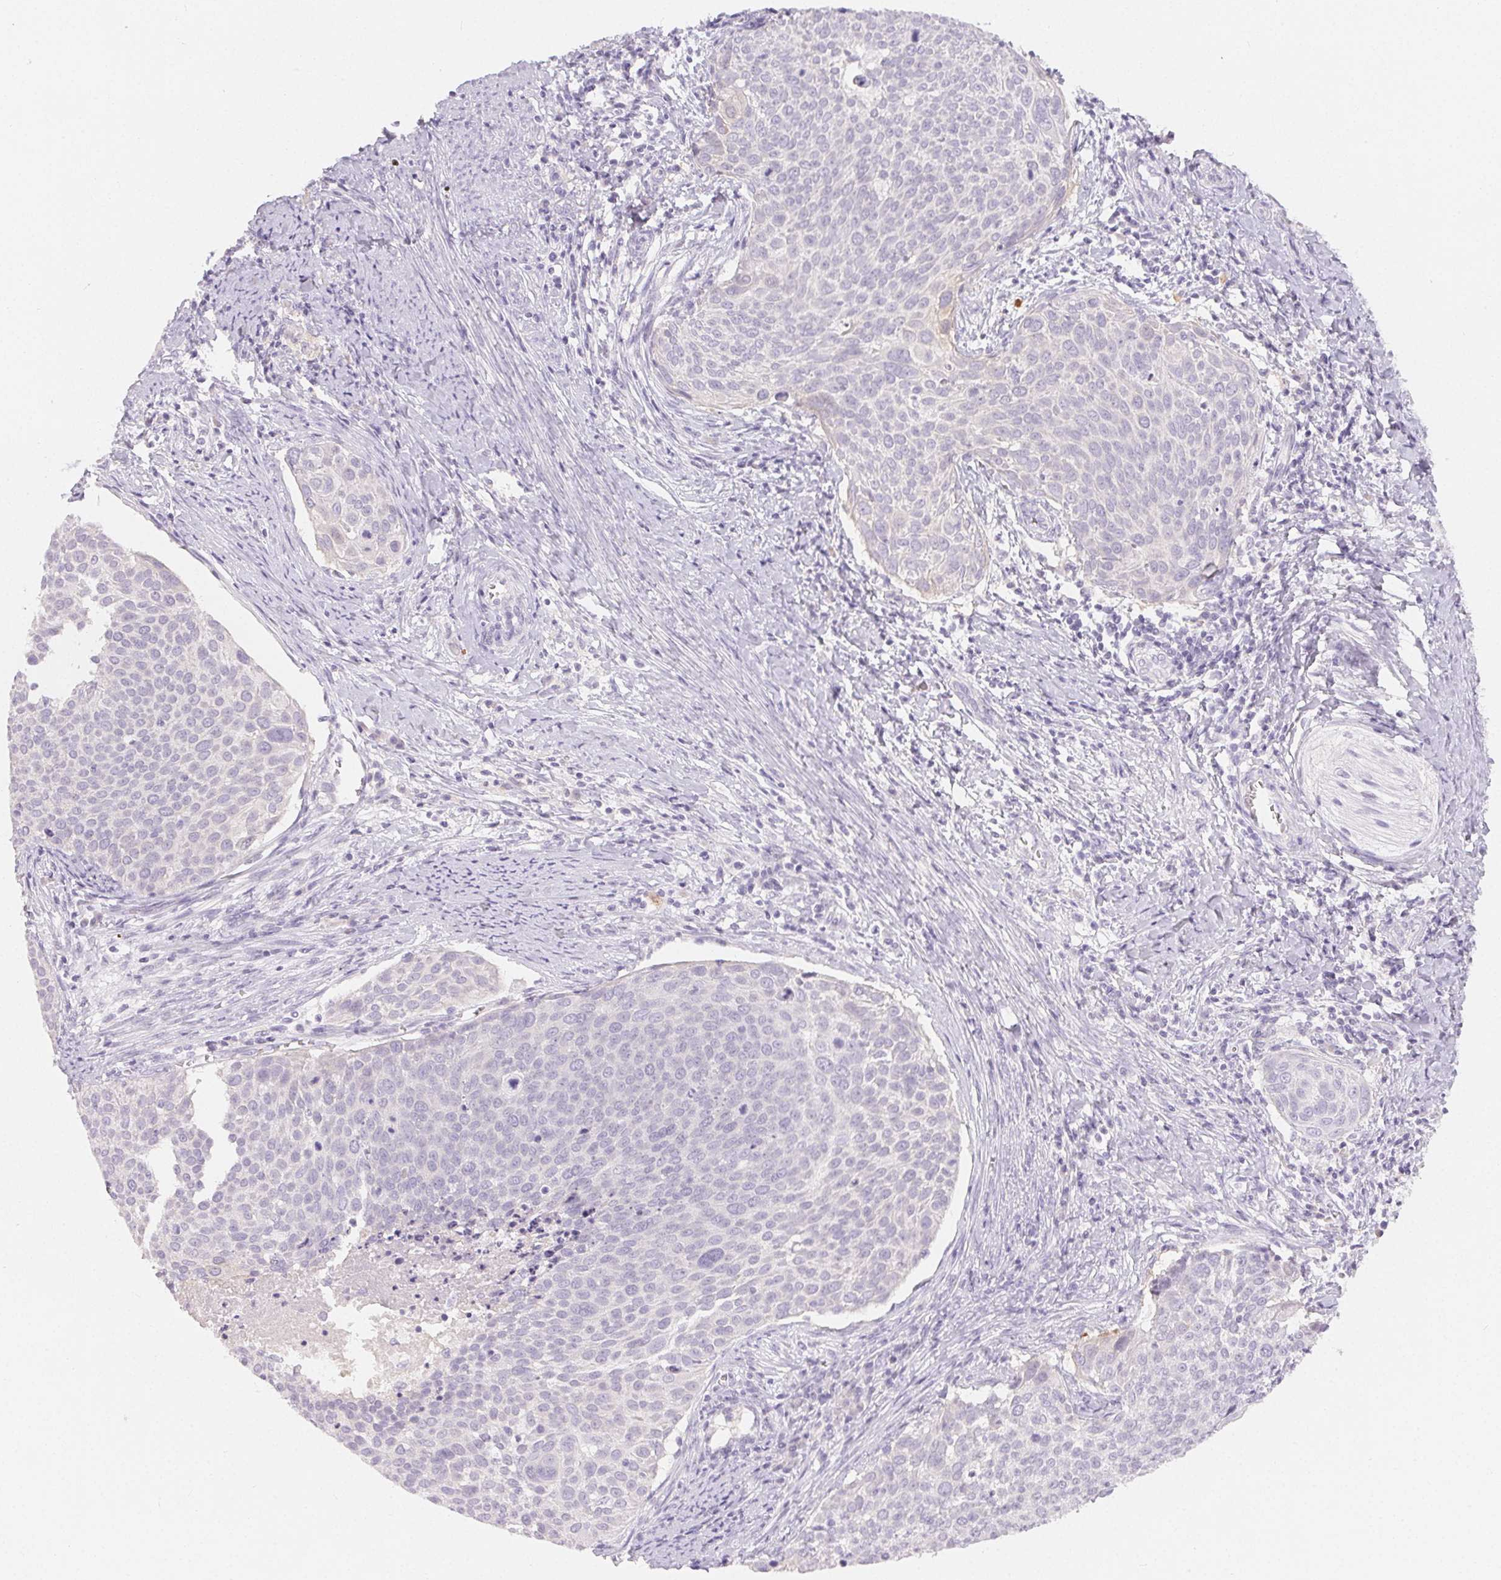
{"staining": {"intensity": "negative", "quantity": "none", "location": "none"}, "tissue": "cervical cancer", "cell_type": "Tumor cells", "image_type": "cancer", "snomed": [{"axis": "morphology", "description": "Squamous cell carcinoma, NOS"}, {"axis": "topography", "description": "Cervix"}], "caption": "Micrograph shows no protein expression in tumor cells of squamous cell carcinoma (cervical) tissue.", "gene": "MIOX", "patient": {"sex": "female", "age": 39}}